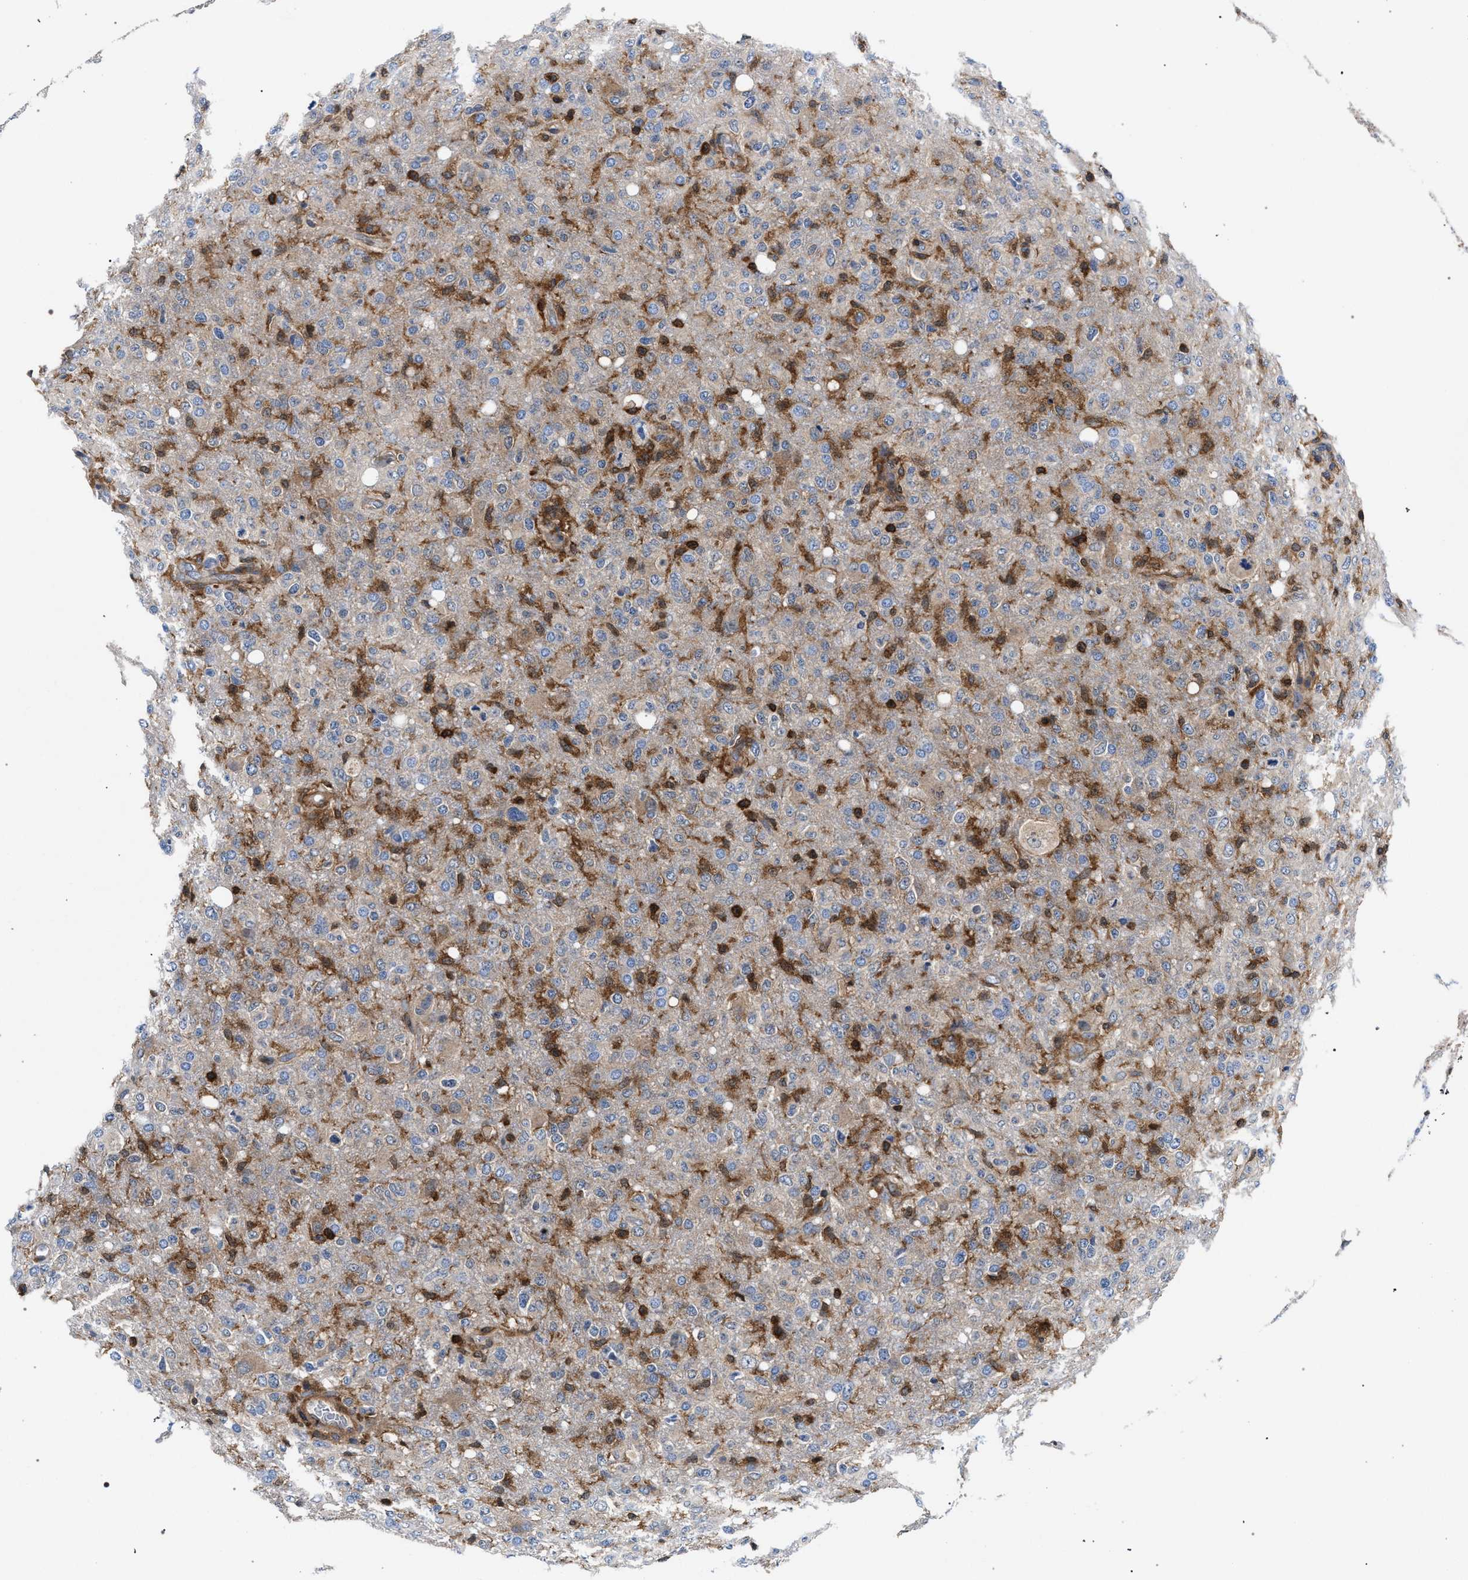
{"staining": {"intensity": "weak", "quantity": "<25%", "location": "cytoplasmic/membranous"}, "tissue": "glioma", "cell_type": "Tumor cells", "image_type": "cancer", "snomed": [{"axis": "morphology", "description": "Glioma, malignant, High grade"}, {"axis": "topography", "description": "Brain"}], "caption": "Tumor cells show no significant staining in malignant glioma (high-grade).", "gene": "LASP1", "patient": {"sex": "female", "age": 57}}